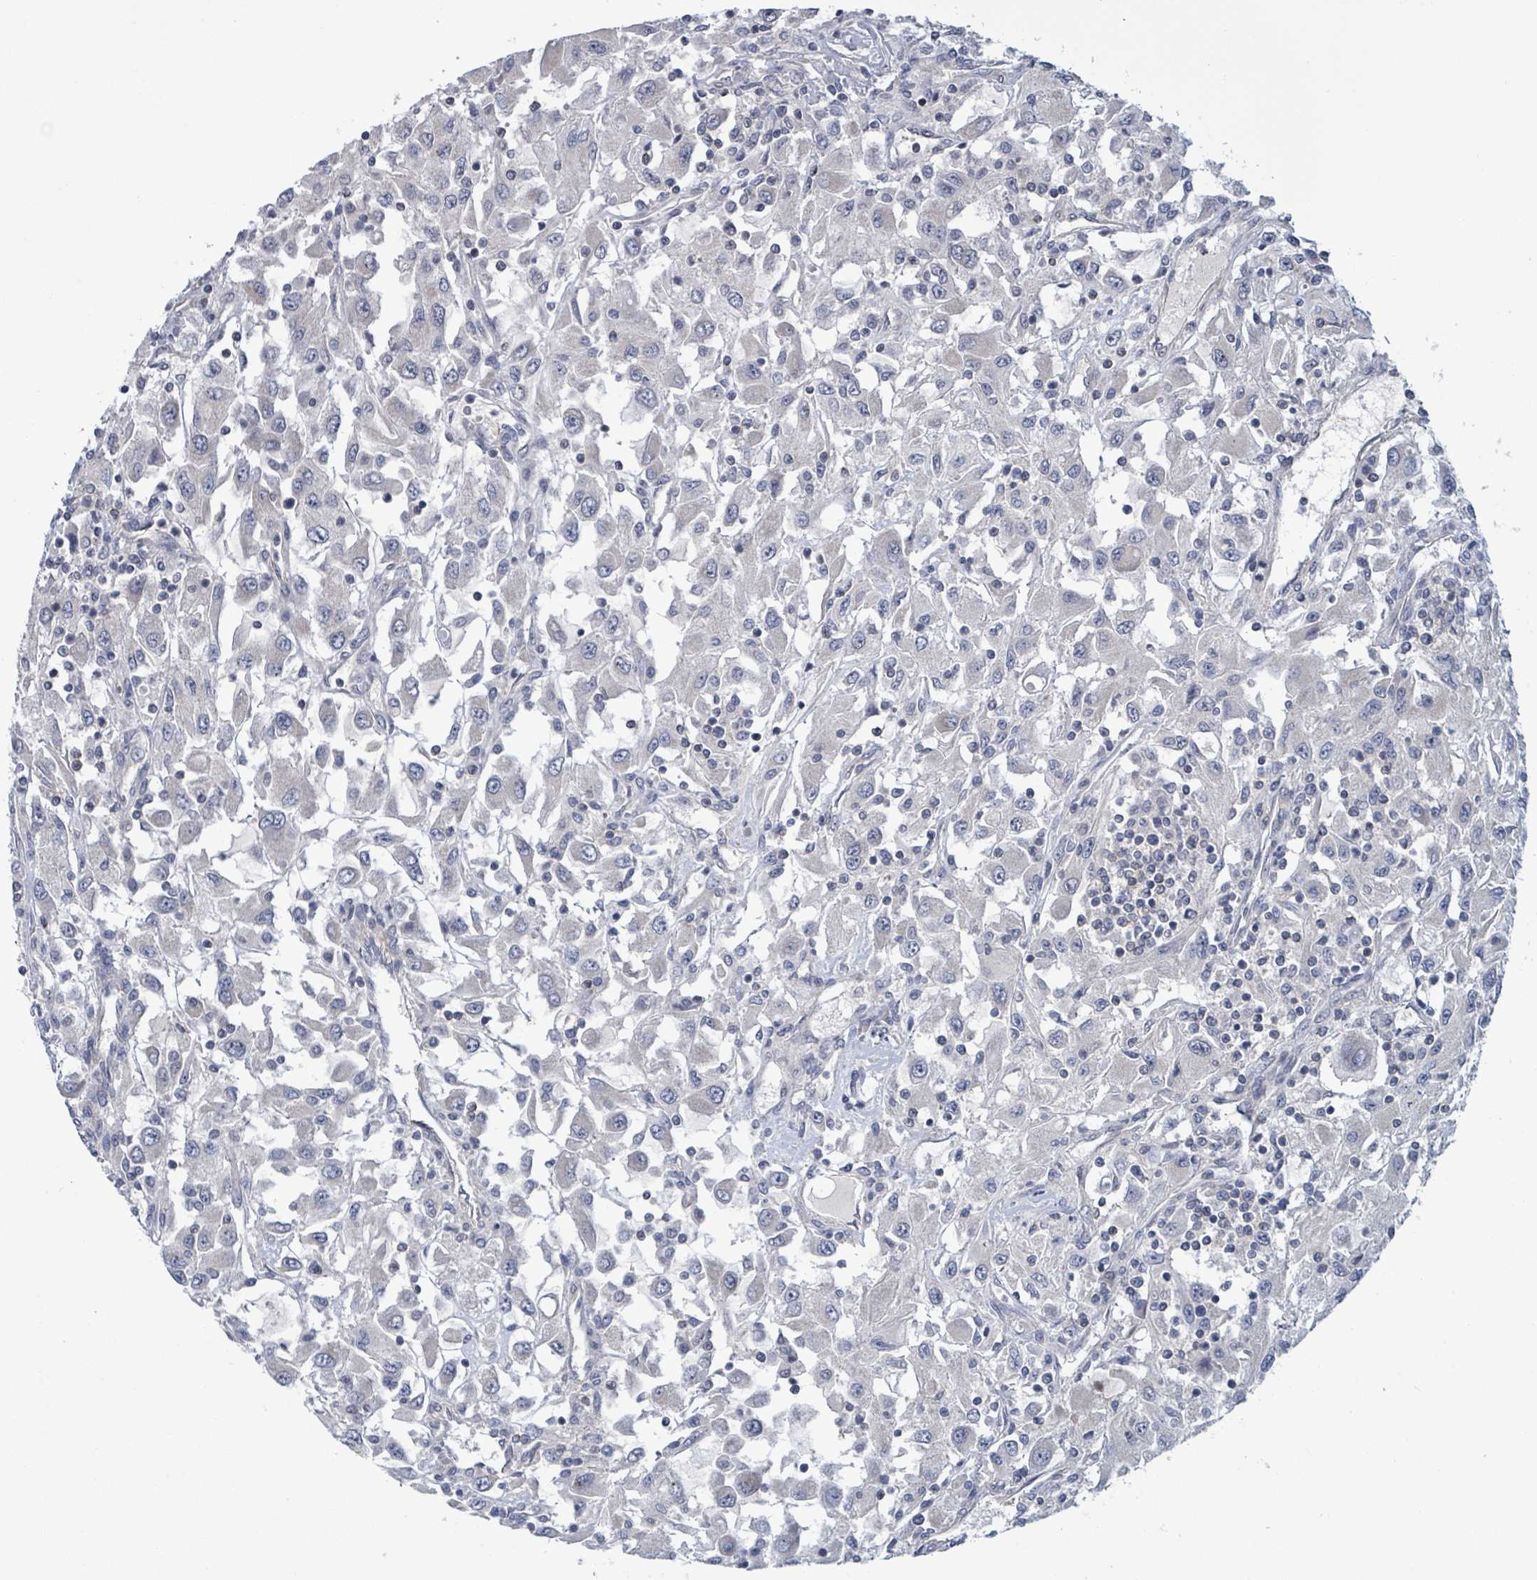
{"staining": {"intensity": "negative", "quantity": "none", "location": "none"}, "tissue": "renal cancer", "cell_type": "Tumor cells", "image_type": "cancer", "snomed": [{"axis": "morphology", "description": "Adenocarcinoma, NOS"}, {"axis": "topography", "description": "Kidney"}], "caption": "Human adenocarcinoma (renal) stained for a protein using IHC reveals no expression in tumor cells.", "gene": "AMMECR1", "patient": {"sex": "female", "age": 67}}